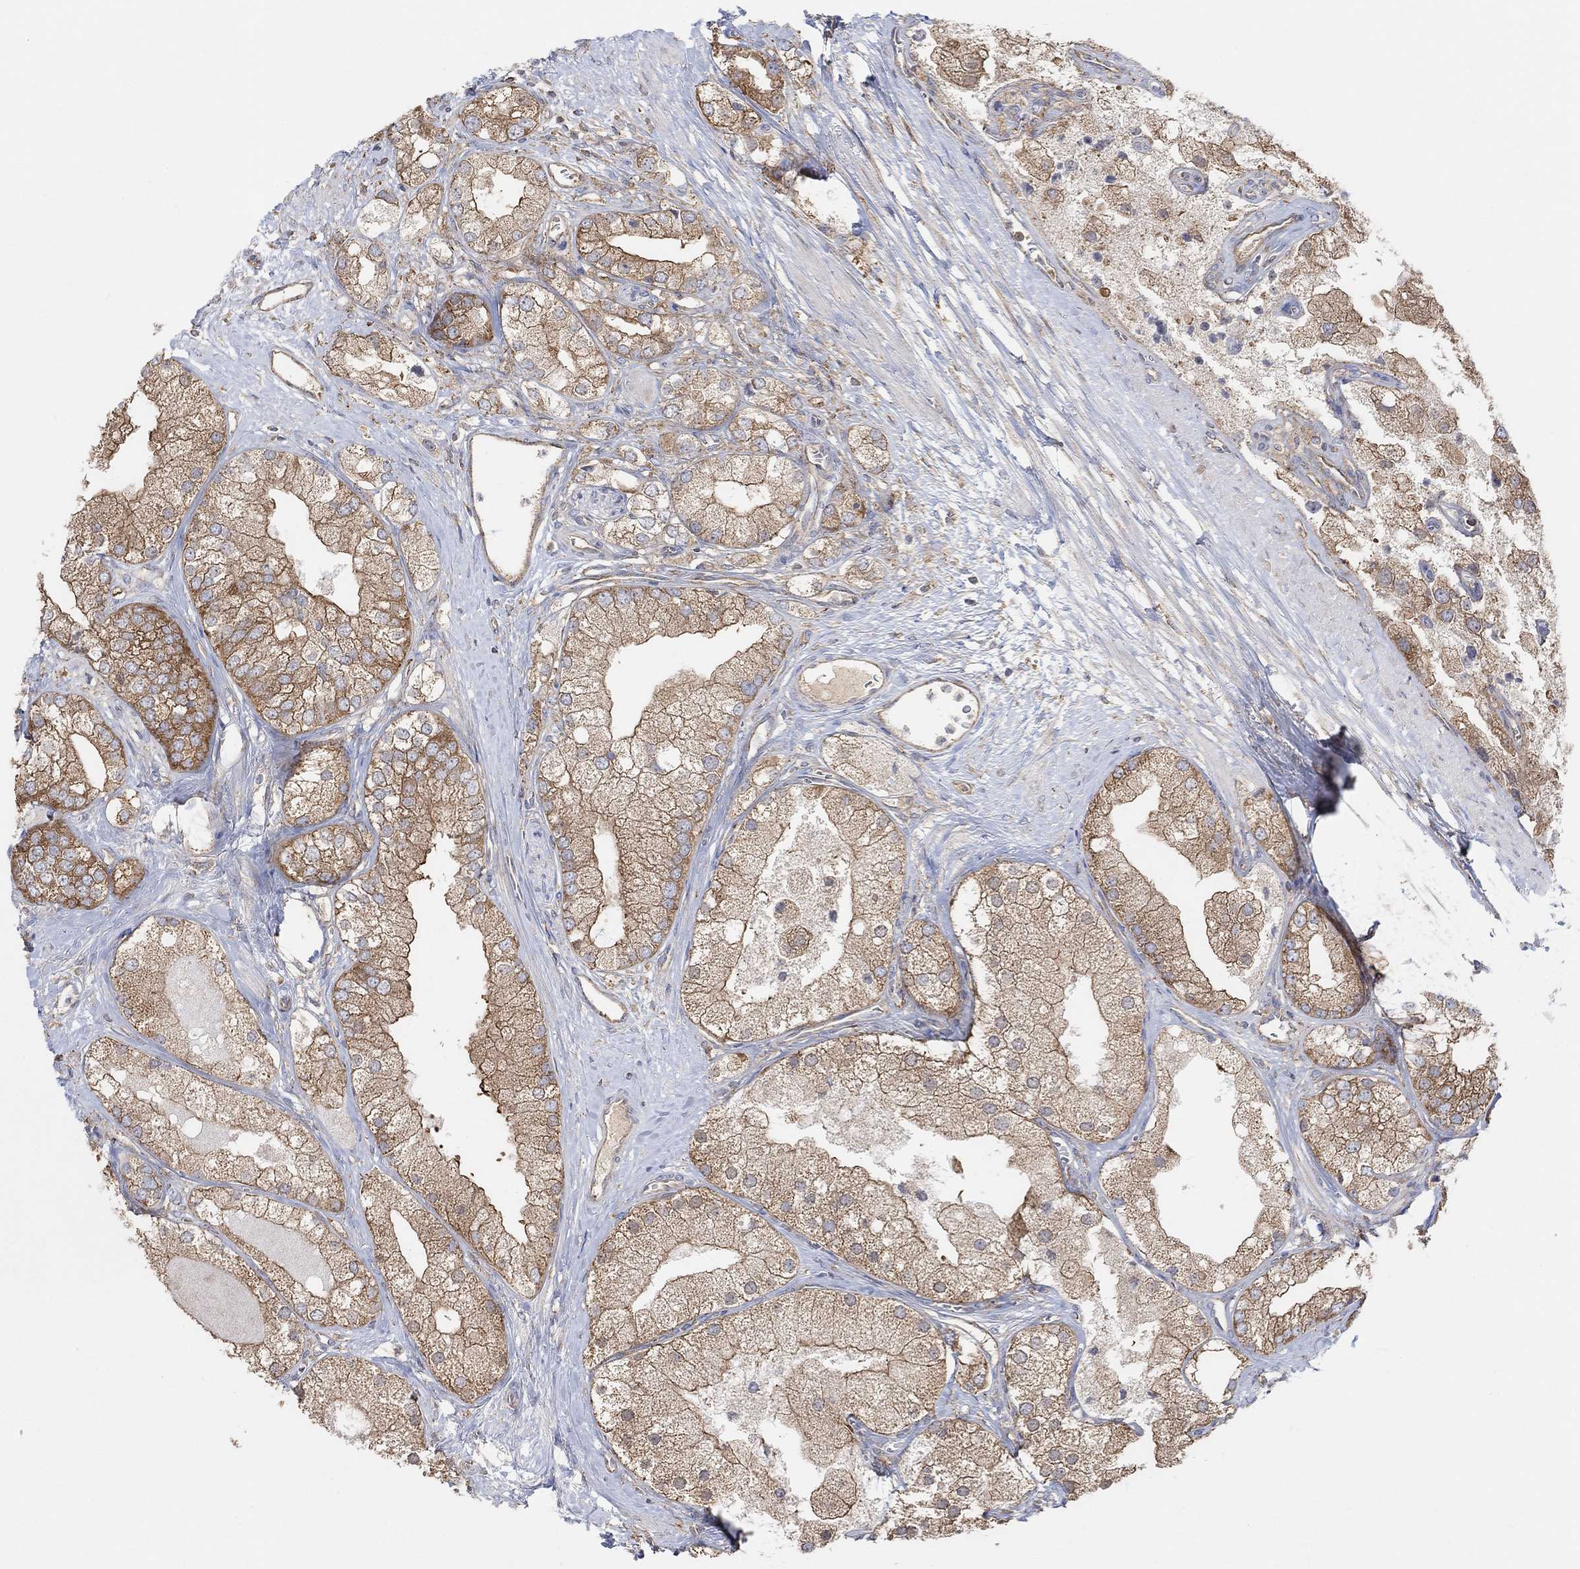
{"staining": {"intensity": "moderate", "quantity": ">75%", "location": "cytoplasmic/membranous"}, "tissue": "prostate cancer", "cell_type": "Tumor cells", "image_type": "cancer", "snomed": [{"axis": "morphology", "description": "Adenocarcinoma, NOS"}, {"axis": "topography", "description": "Prostate and seminal vesicle, NOS"}, {"axis": "topography", "description": "Prostate"}], "caption": "Prostate cancer stained with DAB IHC demonstrates medium levels of moderate cytoplasmic/membranous positivity in about >75% of tumor cells.", "gene": "BLOC1S3", "patient": {"sex": "male", "age": 79}}